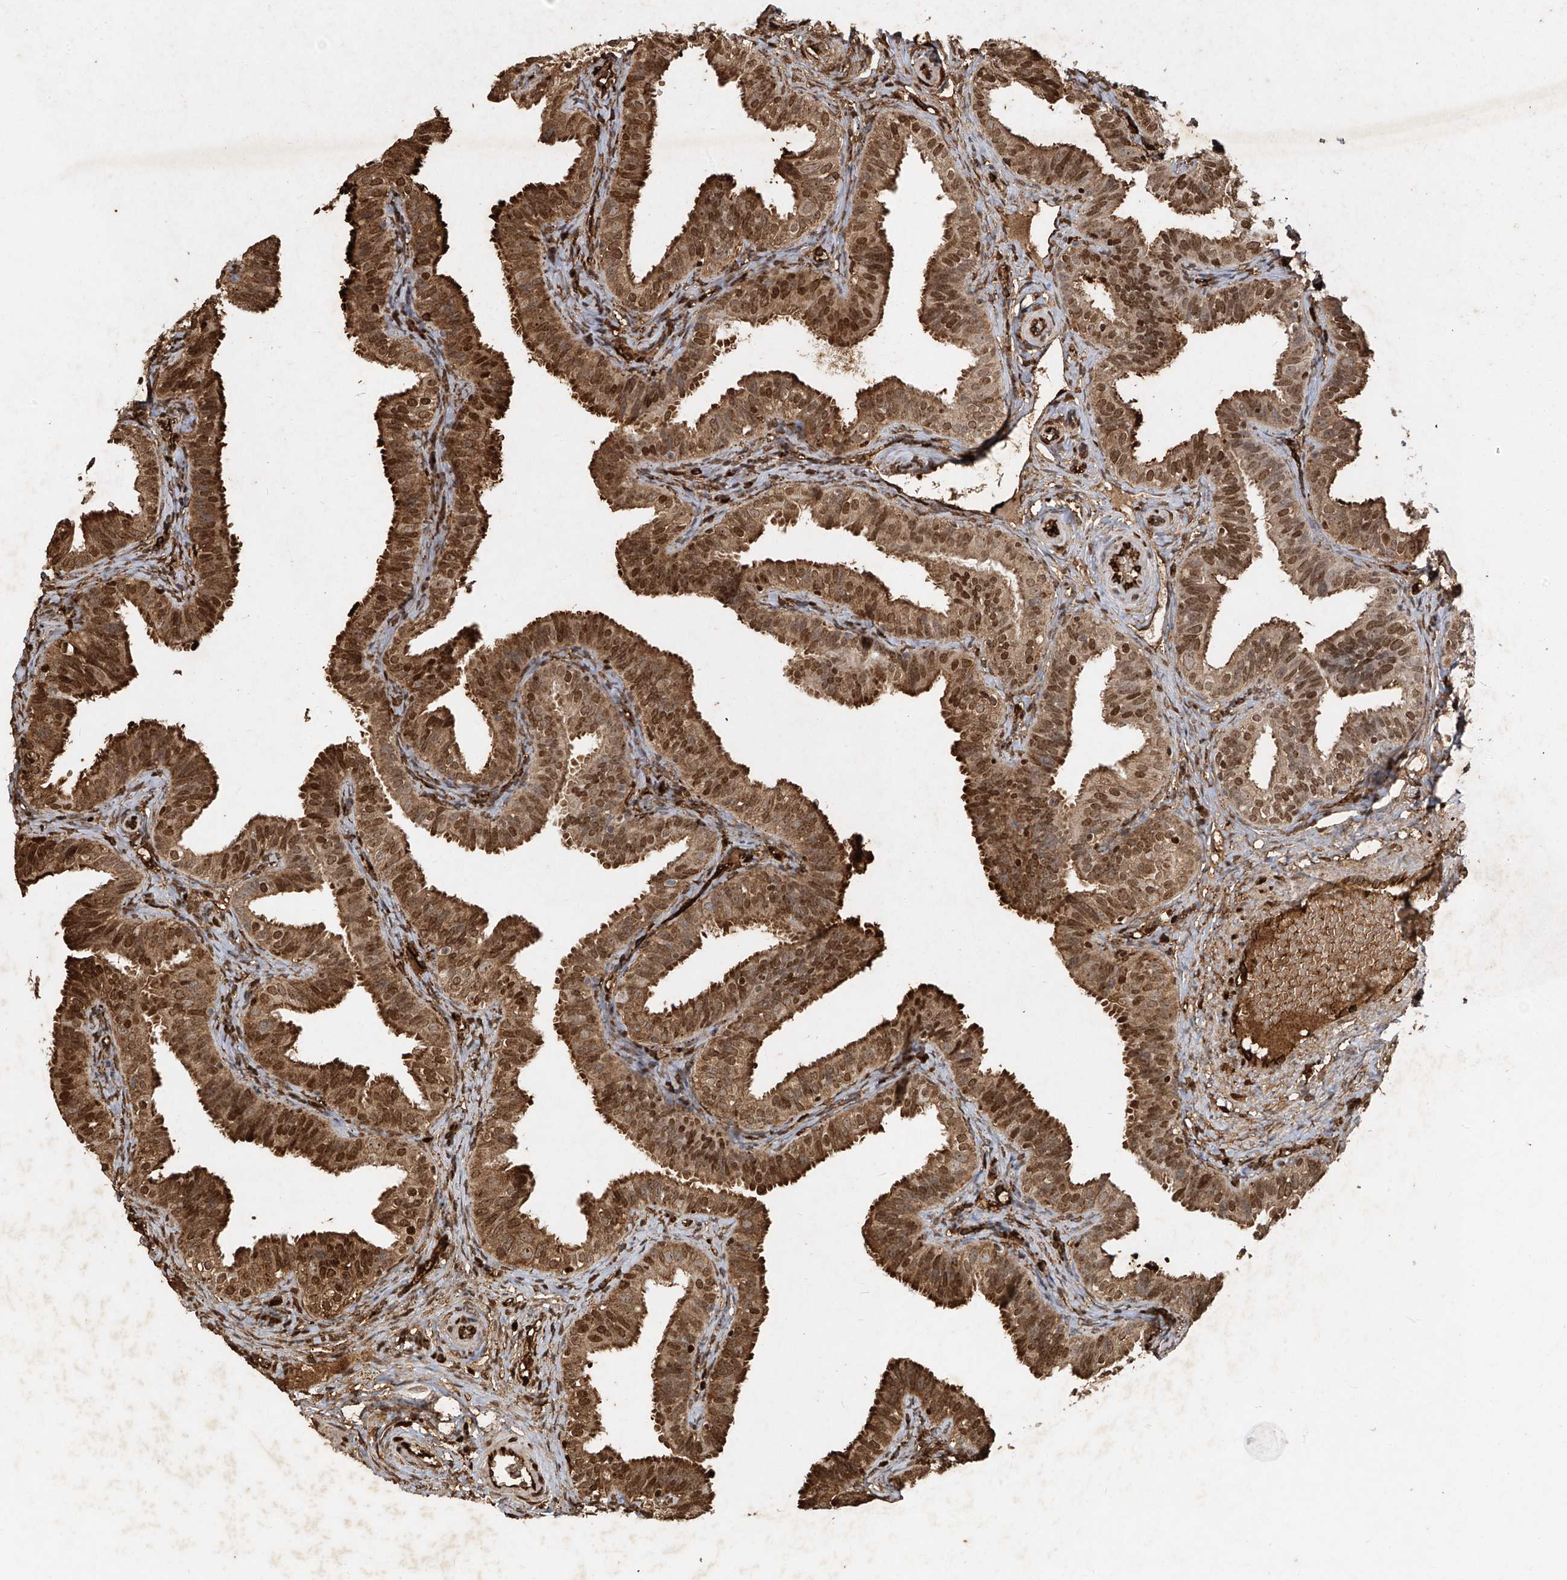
{"staining": {"intensity": "strong", "quantity": ">75%", "location": "cytoplasmic/membranous,nuclear"}, "tissue": "fallopian tube", "cell_type": "Glandular cells", "image_type": "normal", "snomed": [{"axis": "morphology", "description": "Normal tissue, NOS"}, {"axis": "topography", "description": "Fallopian tube"}], "caption": "High-magnification brightfield microscopy of normal fallopian tube stained with DAB (brown) and counterstained with hematoxylin (blue). glandular cells exhibit strong cytoplasmic/membranous,nuclear positivity is appreciated in about>75% of cells. The staining was performed using DAB, with brown indicating positive protein expression. Nuclei are stained blue with hematoxylin.", "gene": "ATRIP", "patient": {"sex": "female", "age": 35}}